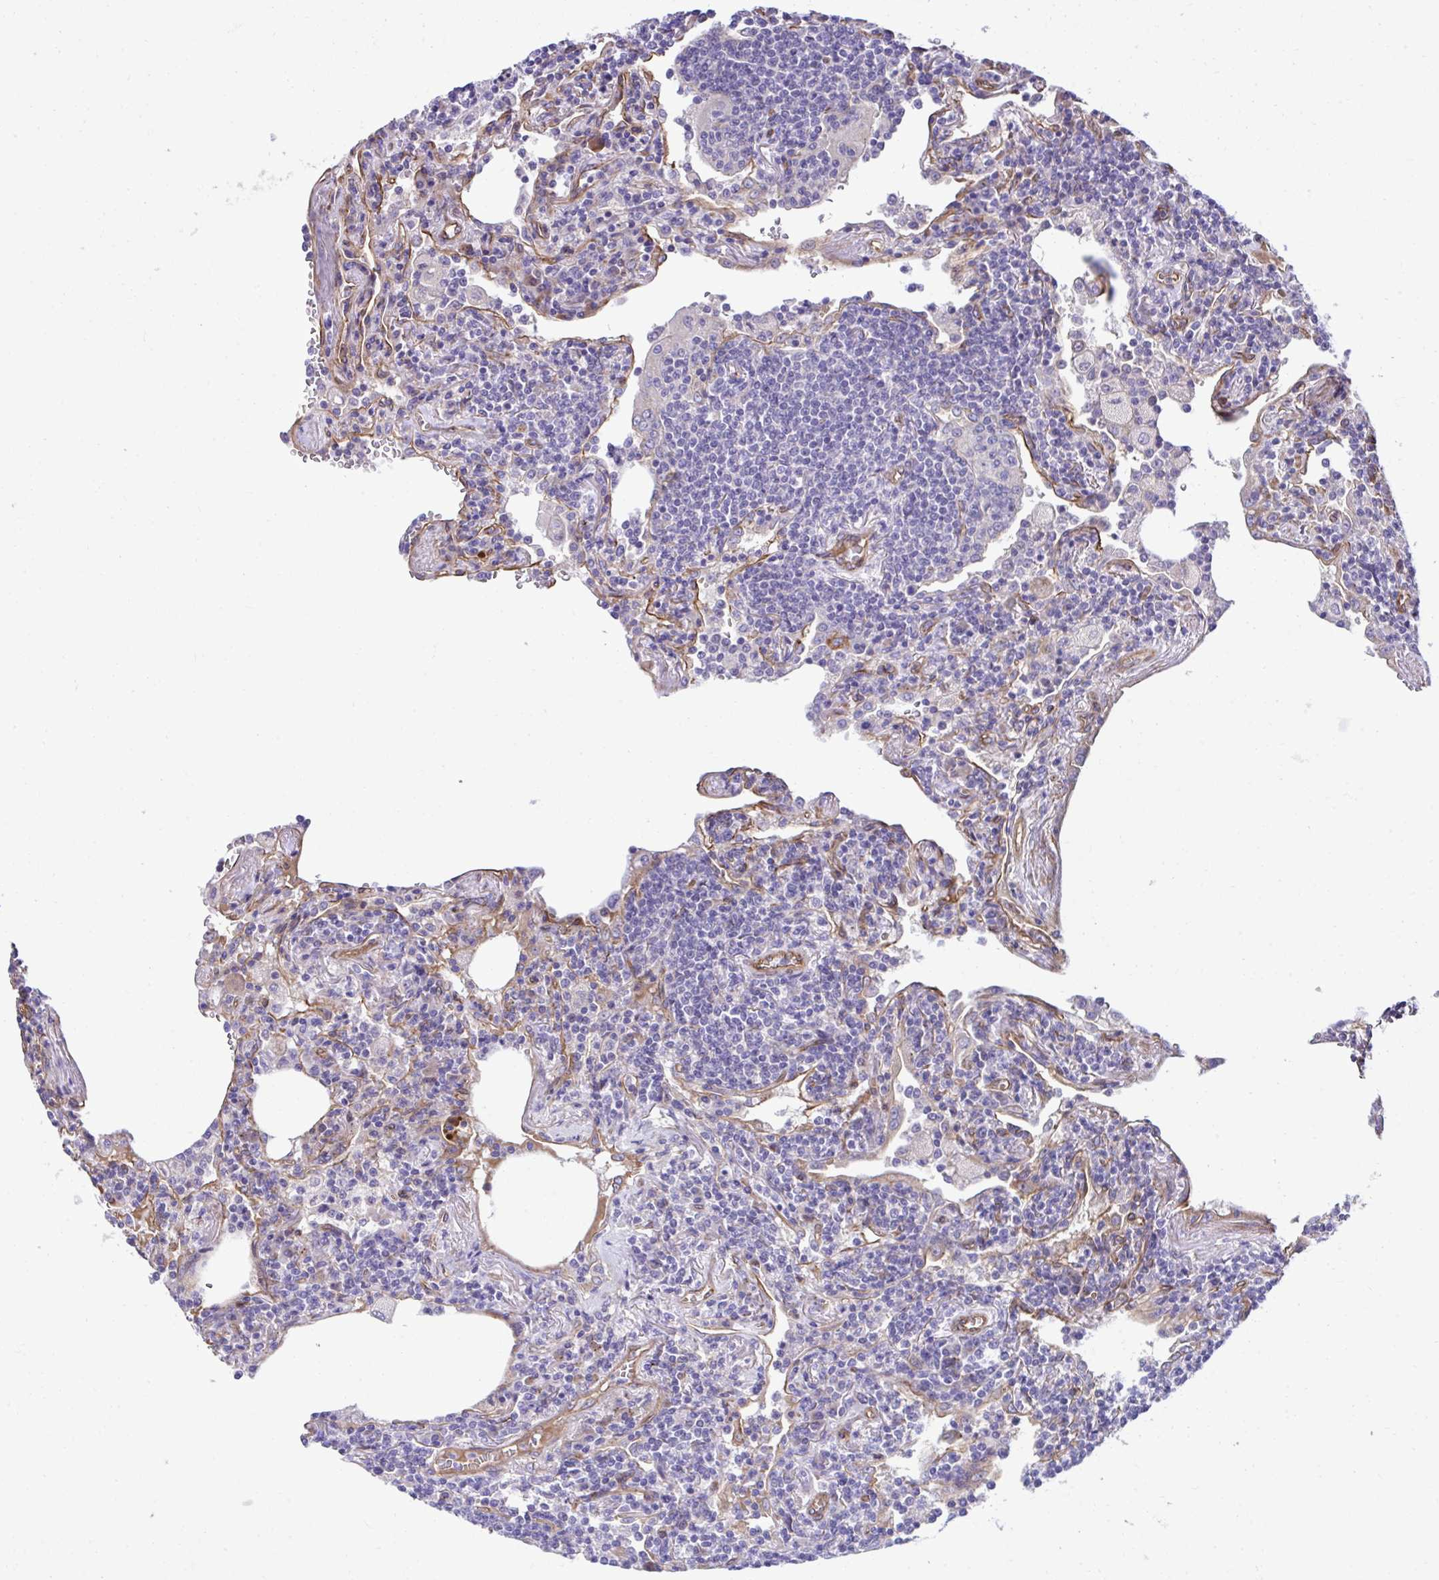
{"staining": {"intensity": "negative", "quantity": "none", "location": "none"}, "tissue": "lymphoma", "cell_type": "Tumor cells", "image_type": "cancer", "snomed": [{"axis": "morphology", "description": "Malignant lymphoma, non-Hodgkin's type, Low grade"}, {"axis": "topography", "description": "Lung"}], "caption": "Protein analysis of malignant lymphoma, non-Hodgkin's type (low-grade) demonstrates no significant expression in tumor cells.", "gene": "TRIM52", "patient": {"sex": "female", "age": 71}}